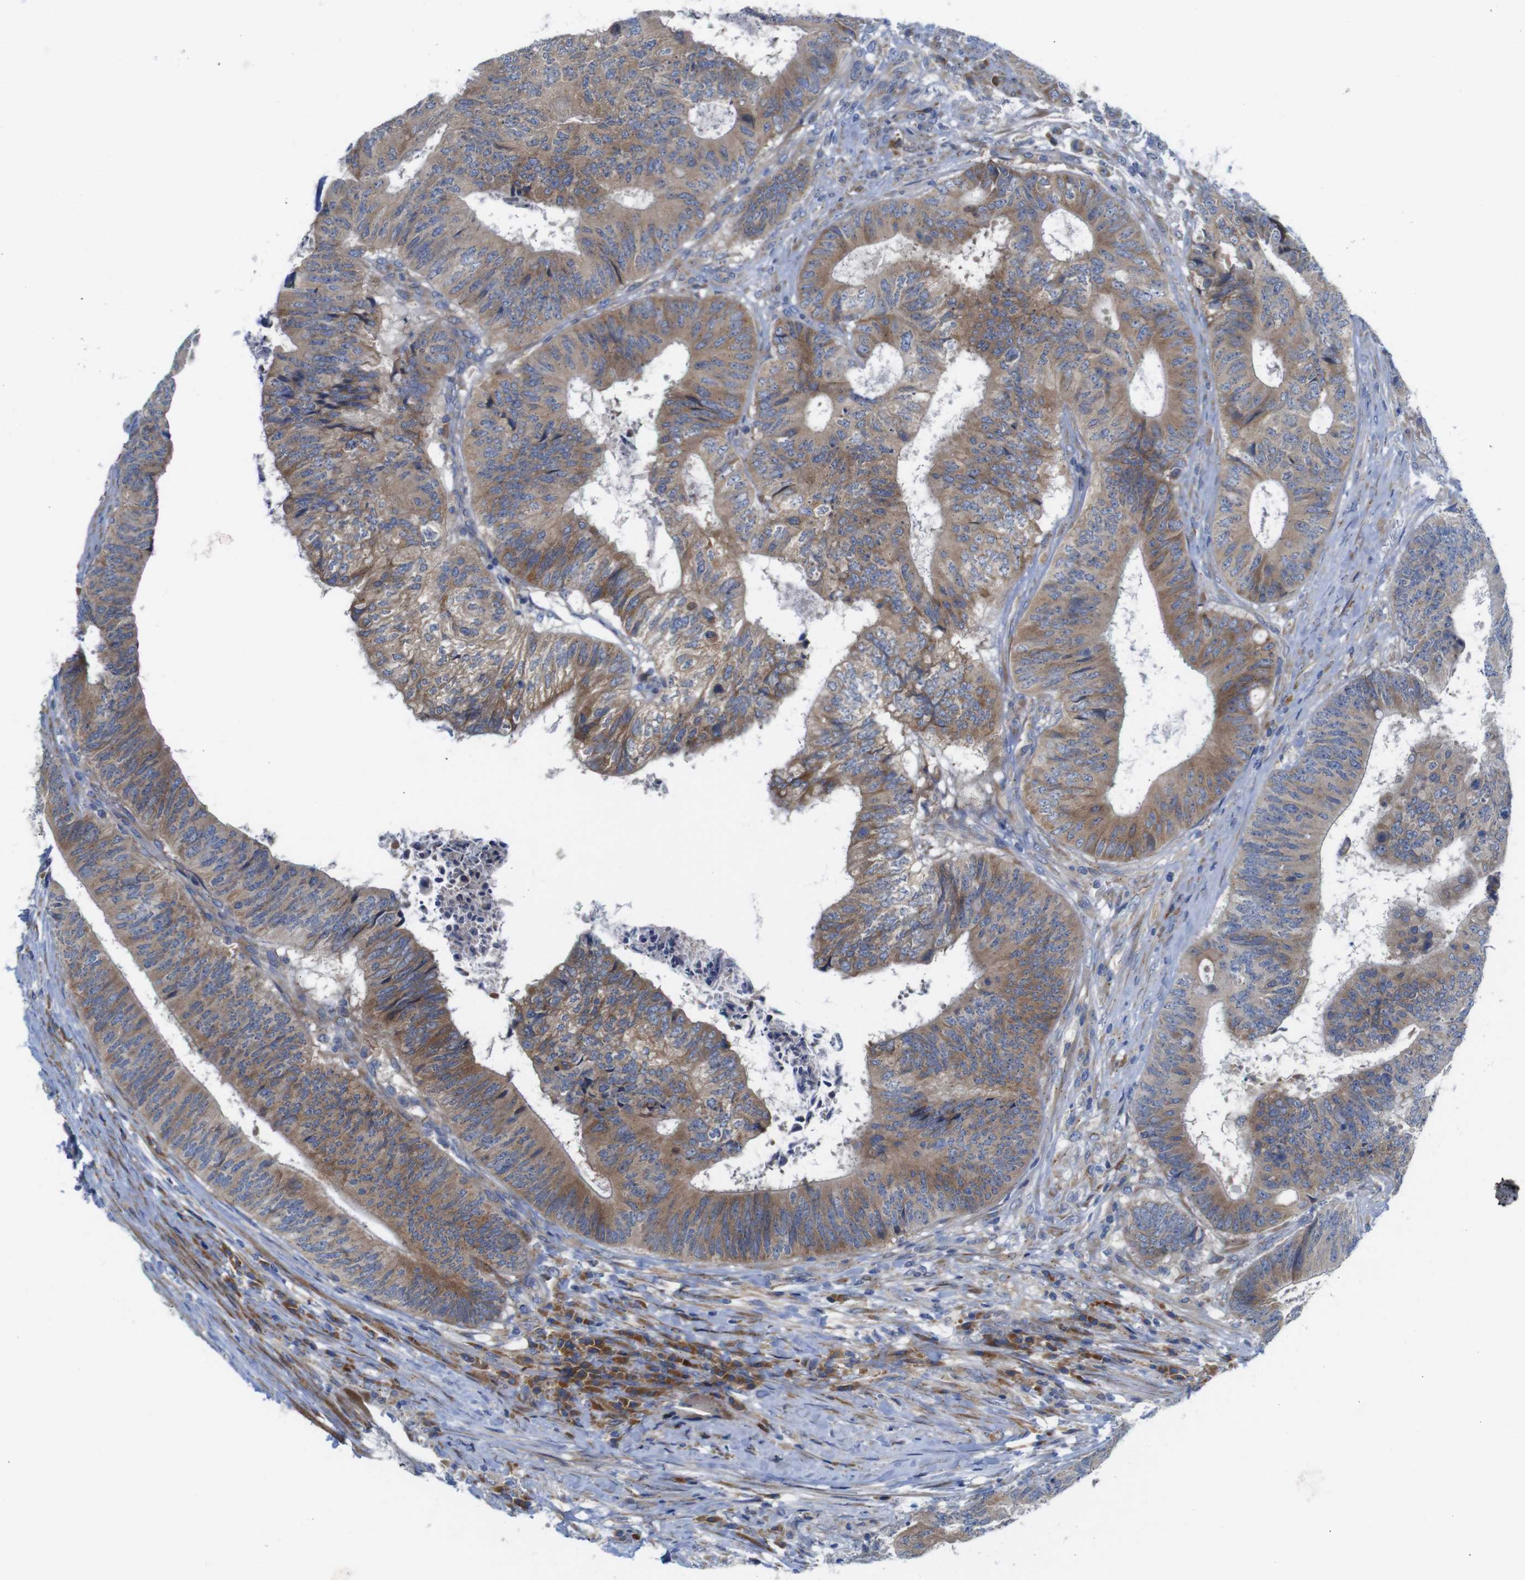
{"staining": {"intensity": "moderate", "quantity": ">75%", "location": "cytoplasmic/membranous"}, "tissue": "colorectal cancer", "cell_type": "Tumor cells", "image_type": "cancer", "snomed": [{"axis": "morphology", "description": "Adenocarcinoma, NOS"}, {"axis": "topography", "description": "Rectum"}], "caption": "IHC (DAB) staining of human adenocarcinoma (colorectal) exhibits moderate cytoplasmic/membranous protein positivity in approximately >75% of tumor cells. The staining was performed using DAB, with brown indicating positive protein expression. Nuclei are stained blue with hematoxylin.", "gene": "DDRGK1", "patient": {"sex": "male", "age": 72}}